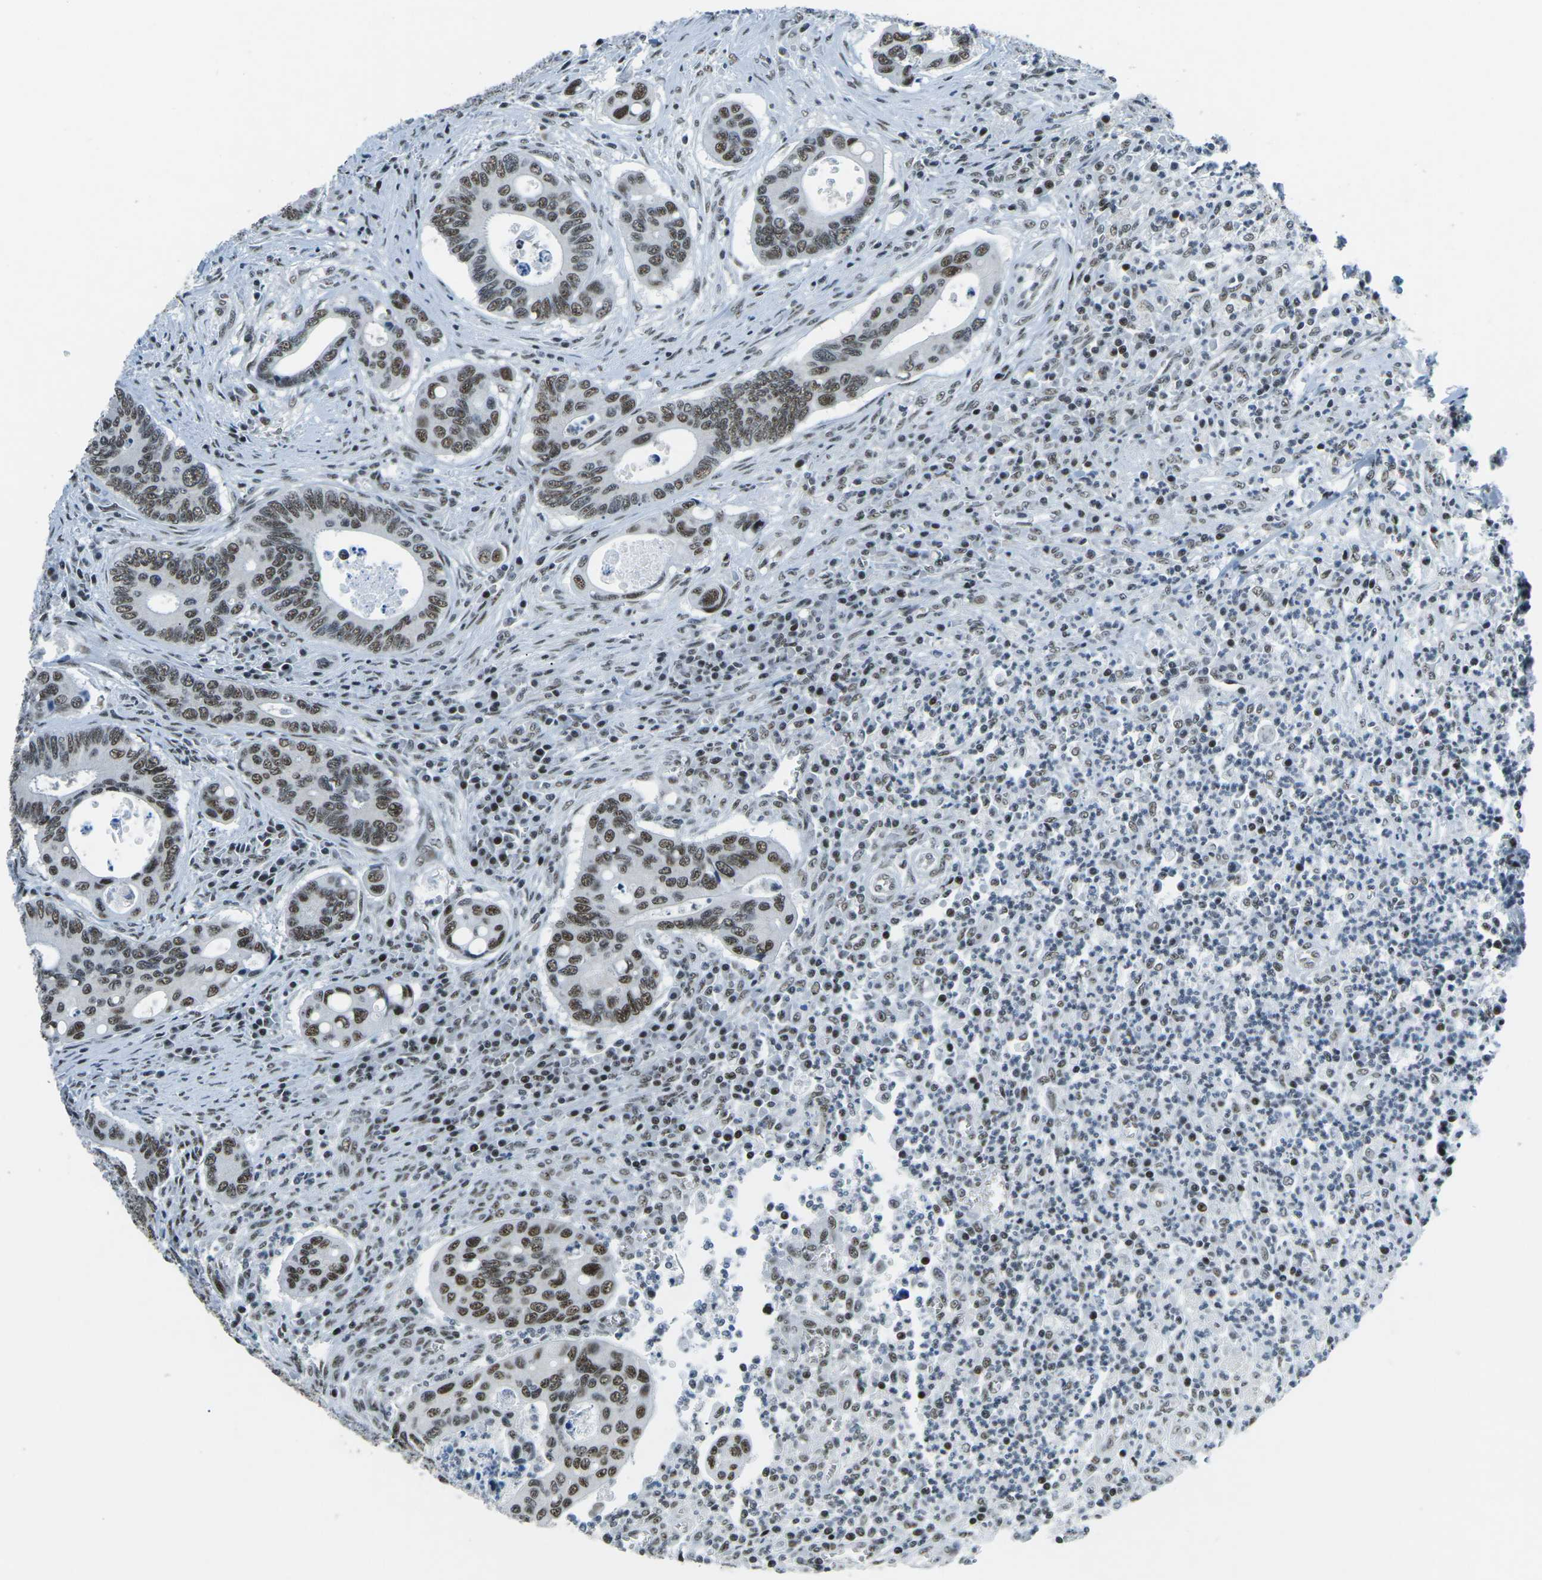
{"staining": {"intensity": "moderate", "quantity": ">75%", "location": "nuclear"}, "tissue": "colorectal cancer", "cell_type": "Tumor cells", "image_type": "cancer", "snomed": [{"axis": "morphology", "description": "Inflammation, NOS"}, {"axis": "morphology", "description": "Adenocarcinoma, NOS"}, {"axis": "topography", "description": "Colon"}], "caption": "An immunohistochemistry histopathology image of neoplastic tissue is shown. Protein staining in brown highlights moderate nuclear positivity in colorectal cancer within tumor cells. (Stains: DAB in brown, nuclei in blue, Microscopy: brightfield microscopy at high magnification).", "gene": "RBL2", "patient": {"sex": "male", "age": 72}}